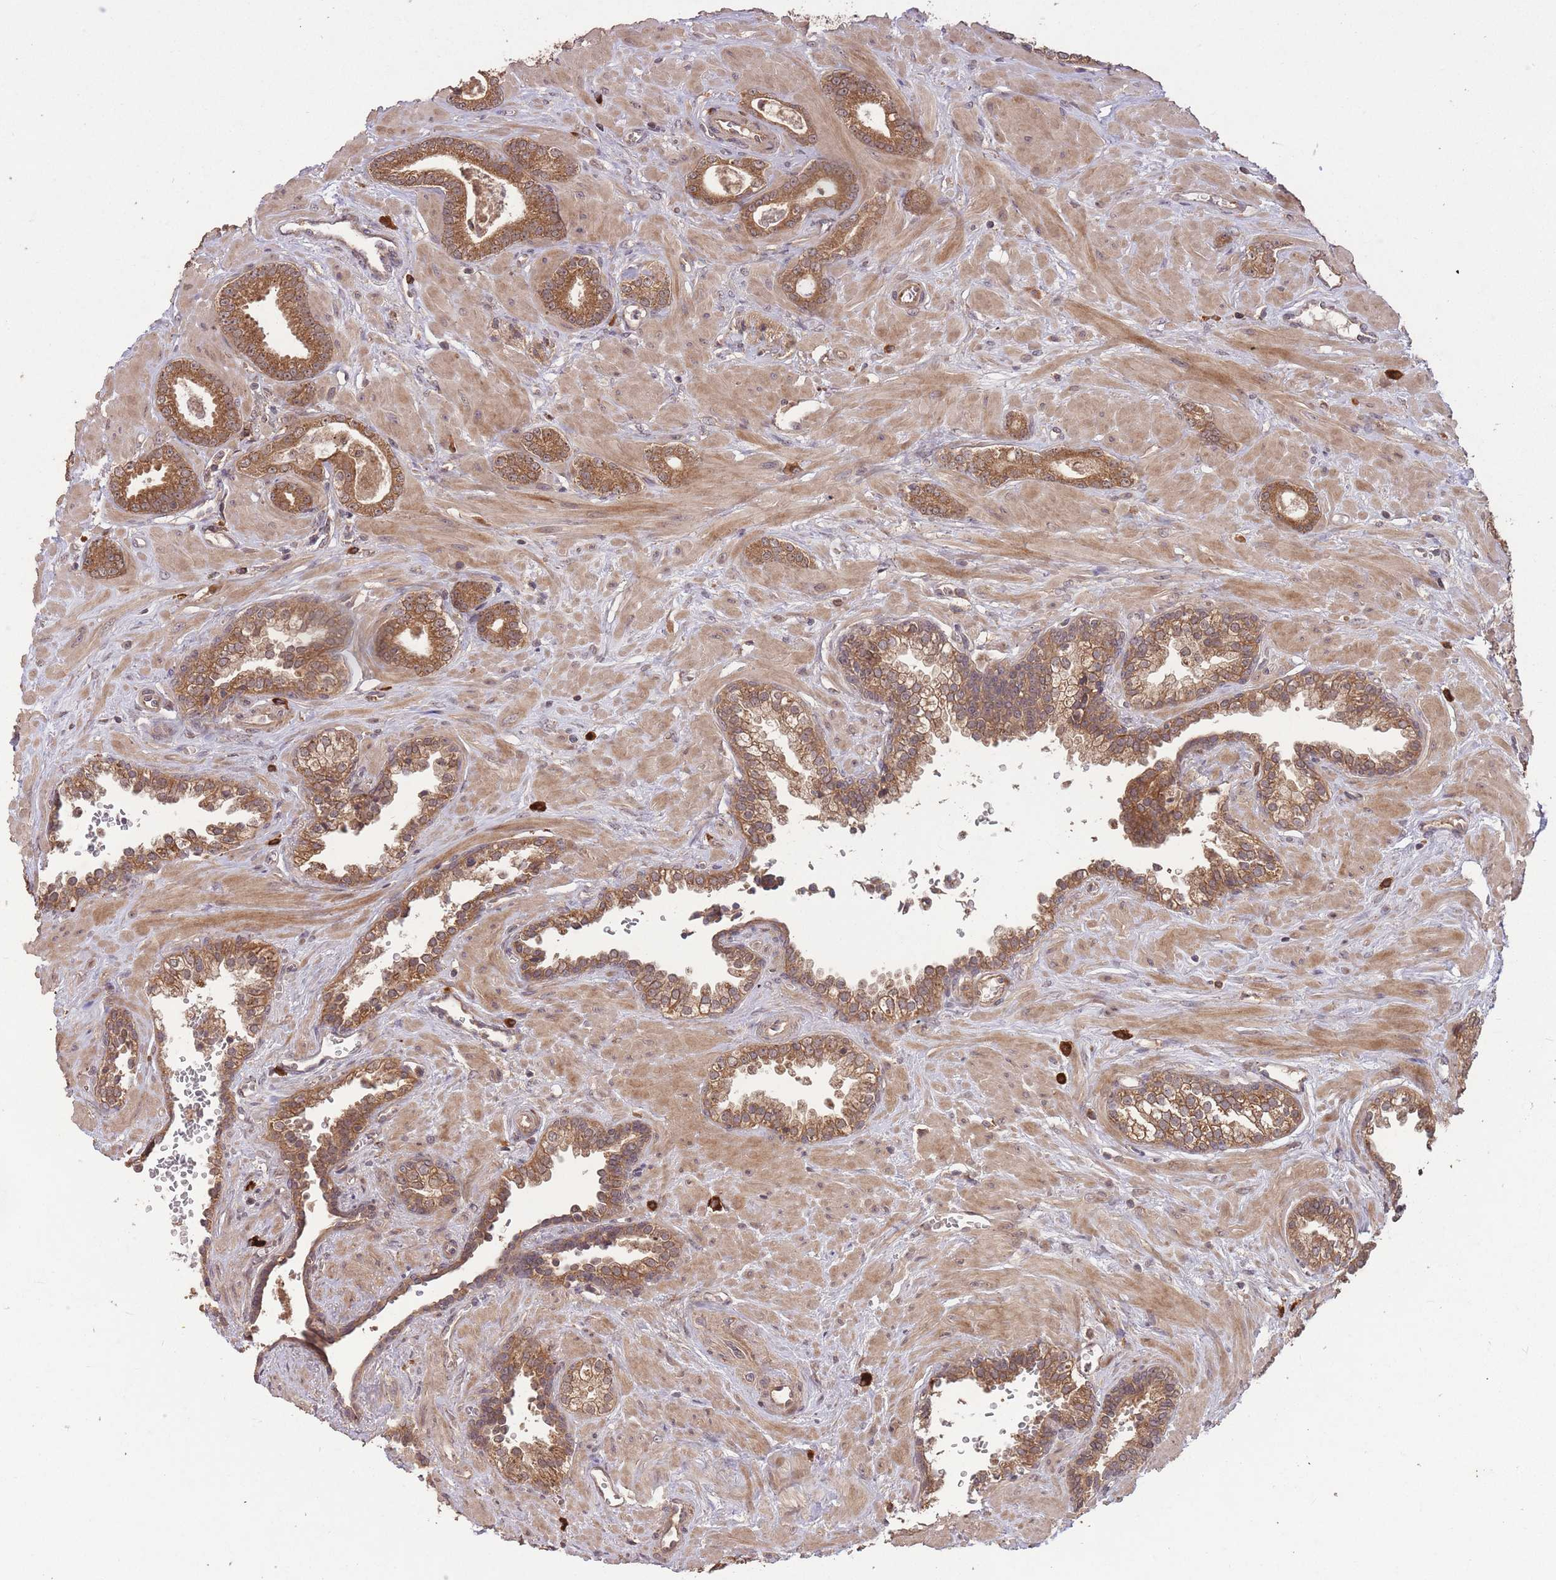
{"staining": {"intensity": "strong", "quantity": ">75%", "location": "cytoplasmic/membranous,nuclear"}, "tissue": "prostate cancer", "cell_type": "Tumor cells", "image_type": "cancer", "snomed": [{"axis": "morphology", "description": "Adenocarcinoma, Low grade"}, {"axis": "topography", "description": "Prostate"}], "caption": "Immunohistochemical staining of prostate cancer exhibits high levels of strong cytoplasmic/membranous and nuclear expression in about >75% of tumor cells. Using DAB (brown) and hematoxylin (blue) stains, captured at high magnification using brightfield microscopy.", "gene": "ERBB3", "patient": {"sex": "male", "age": 60}}